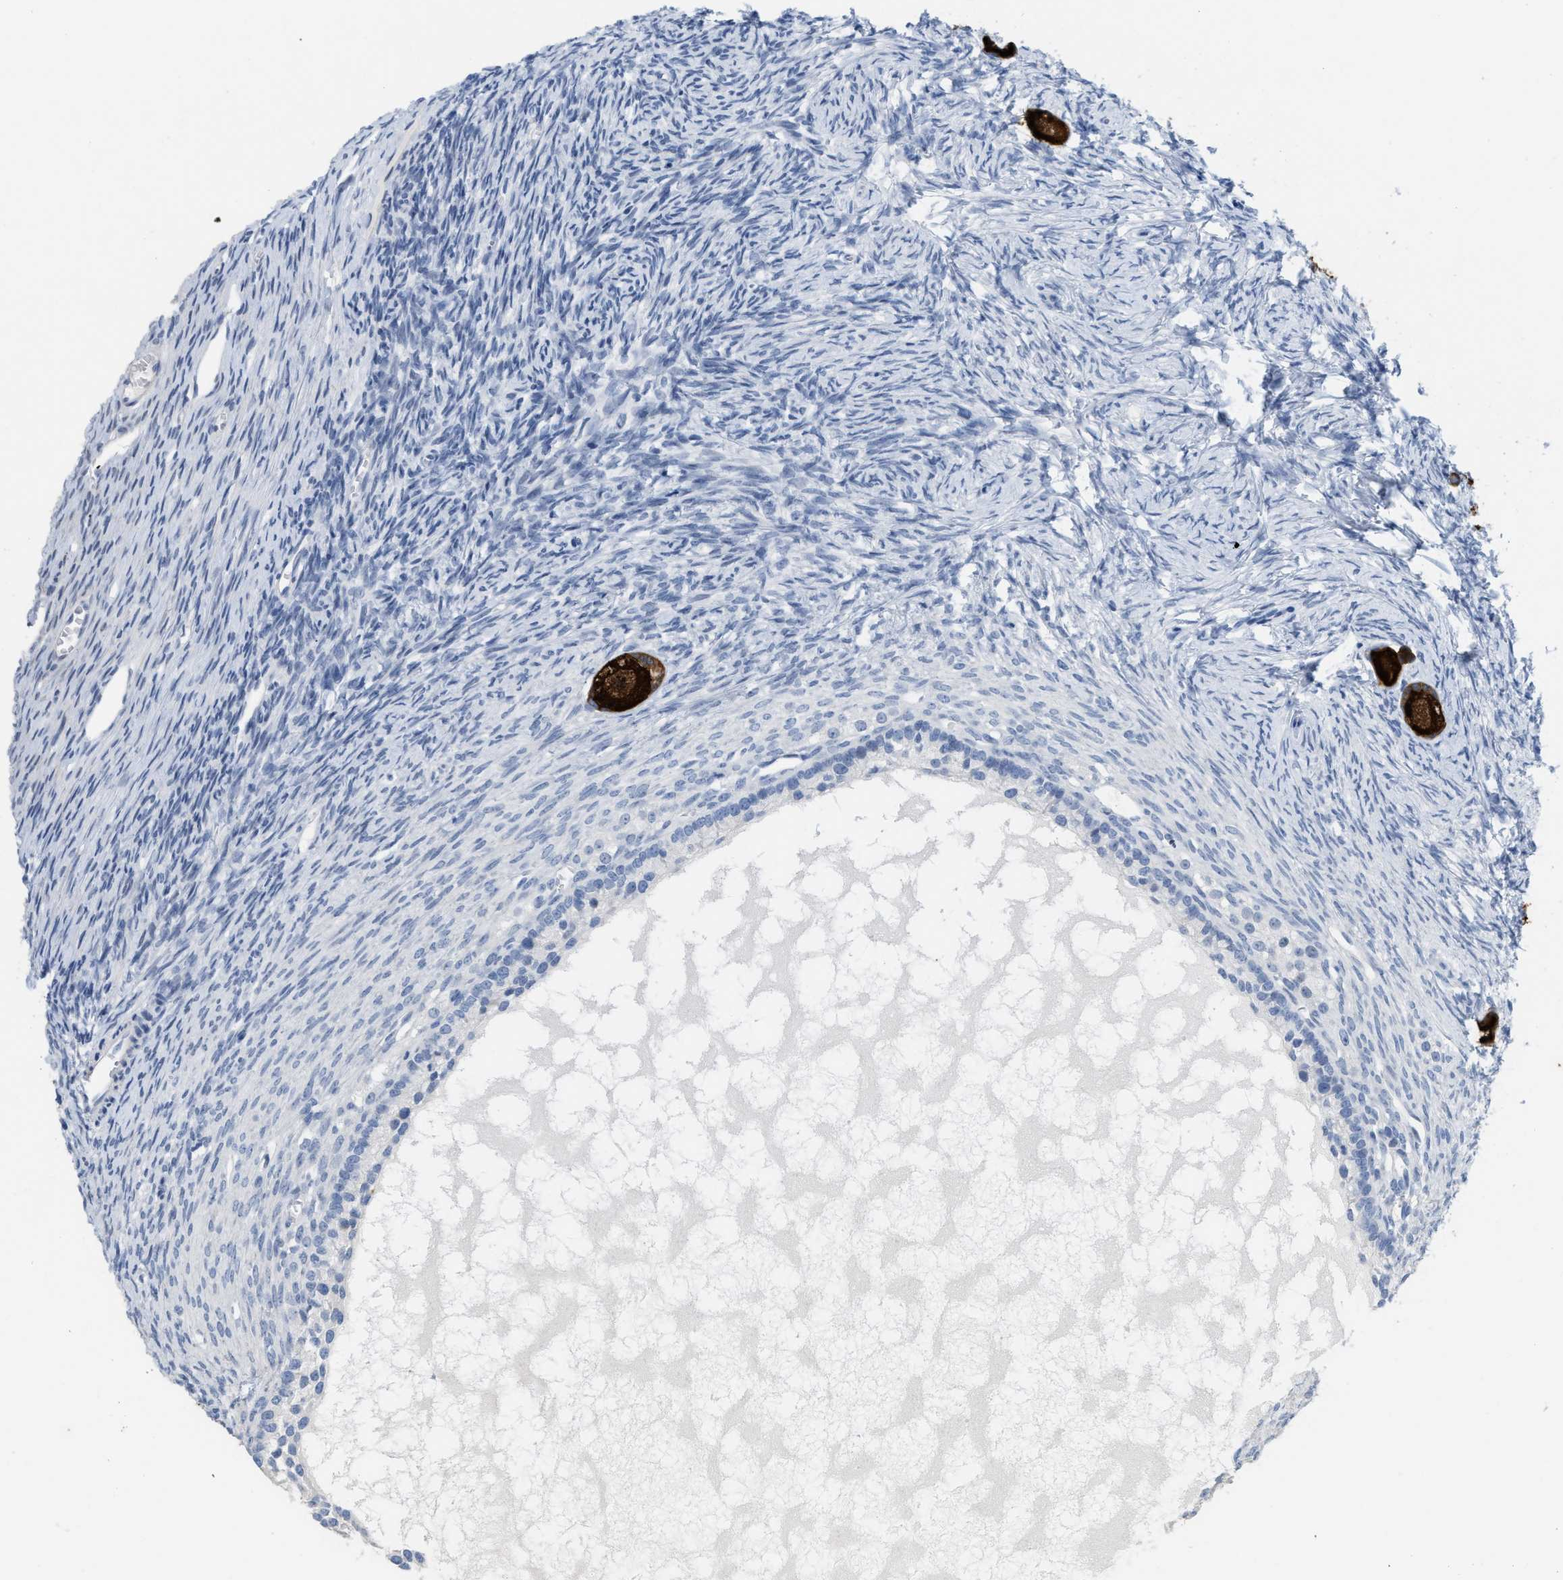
{"staining": {"intensity": "strong", "quantity": ">75%", "location": "cytoplasmic/membranous"}, "tissue": "ovary", "cell_type": "Follicle cells", "image_type": "normal", "snomed": [{"axis": "morphology", "description": "Normal tissue, NOS"}, {"axis": "topography", "description": "Ovary"}], "caption": "DAB immunohistochemical staining of benign ovary demonstrates strong cytoplasmic/membranous protein expression in about >75% of follicle cells.", "gene": "CRYM", "patient": {"sex": "female", "age": 27}}